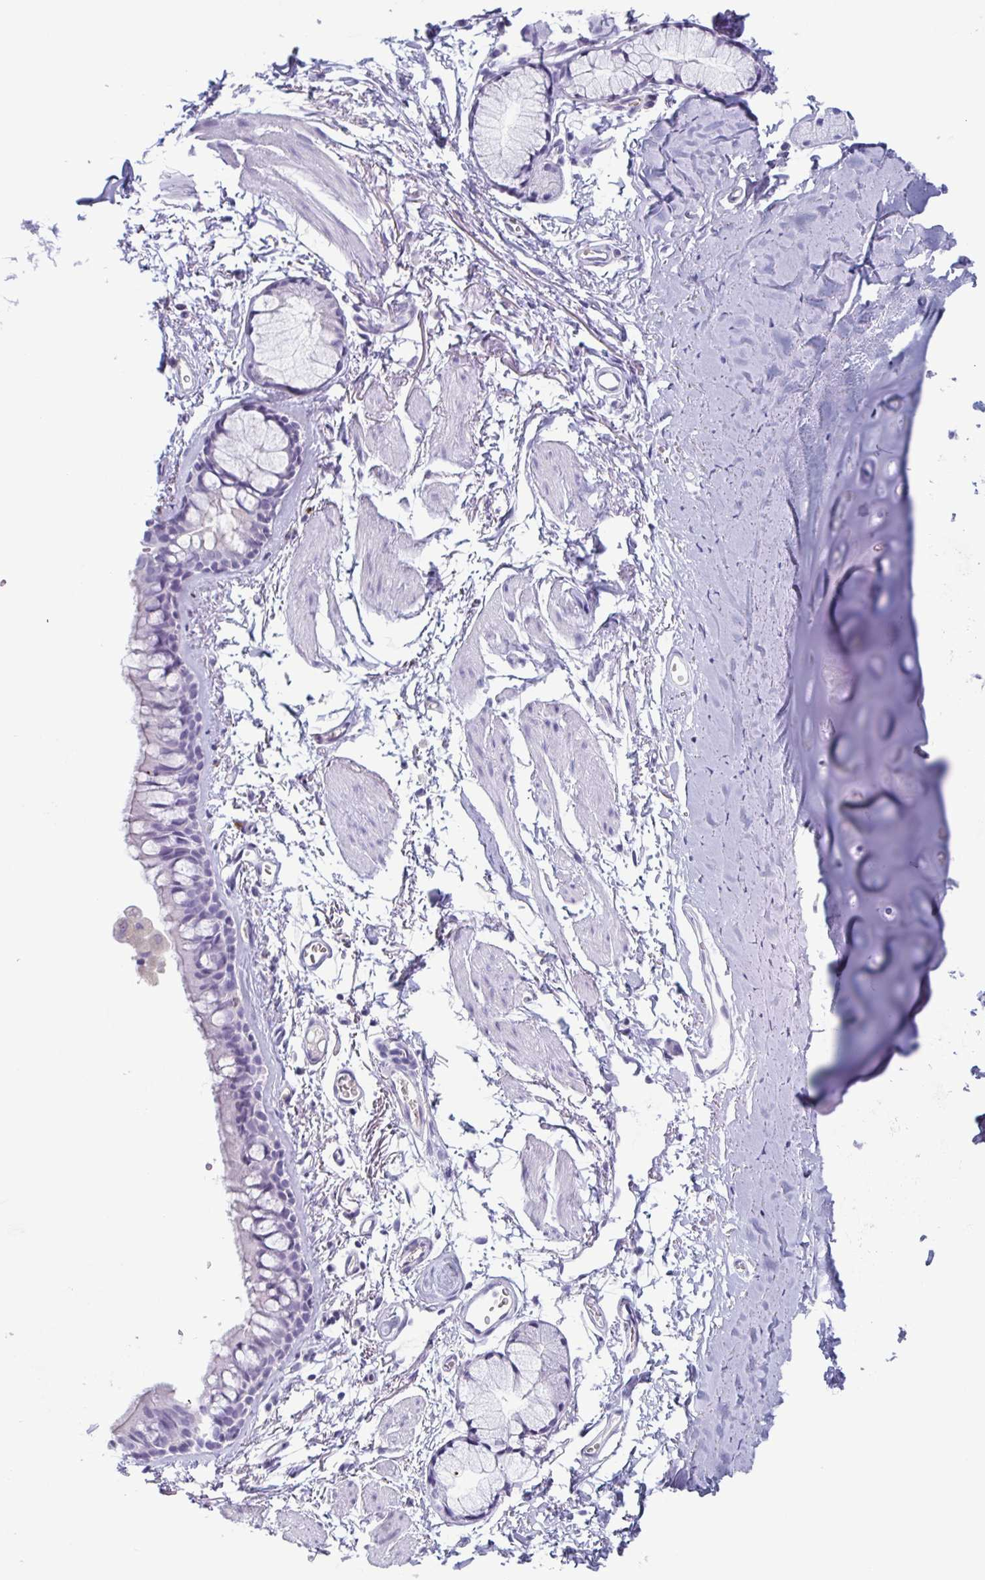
{"staining": {"intensity": "negative", "quantity": "none", "location": "none"}, "tissue": "adipose tissue", "cell_type": "Adipocytes", "image_type": "normal", "snomed": [{"axis": "morphology", "description": "Normal tissue, NOS"}, {"axis": "topography", "description": "Cartilage tissue"}, {"axis": "topography", "description": "Bronchus"}], "caption": "Immunohistochemistry (IHC) of unremarkable human adipose tissue exhibits no staining in adipocytes. Nuclei are stained in blue.", "gene": "BPI", "patient": {"sex": "female", "age": 79}}